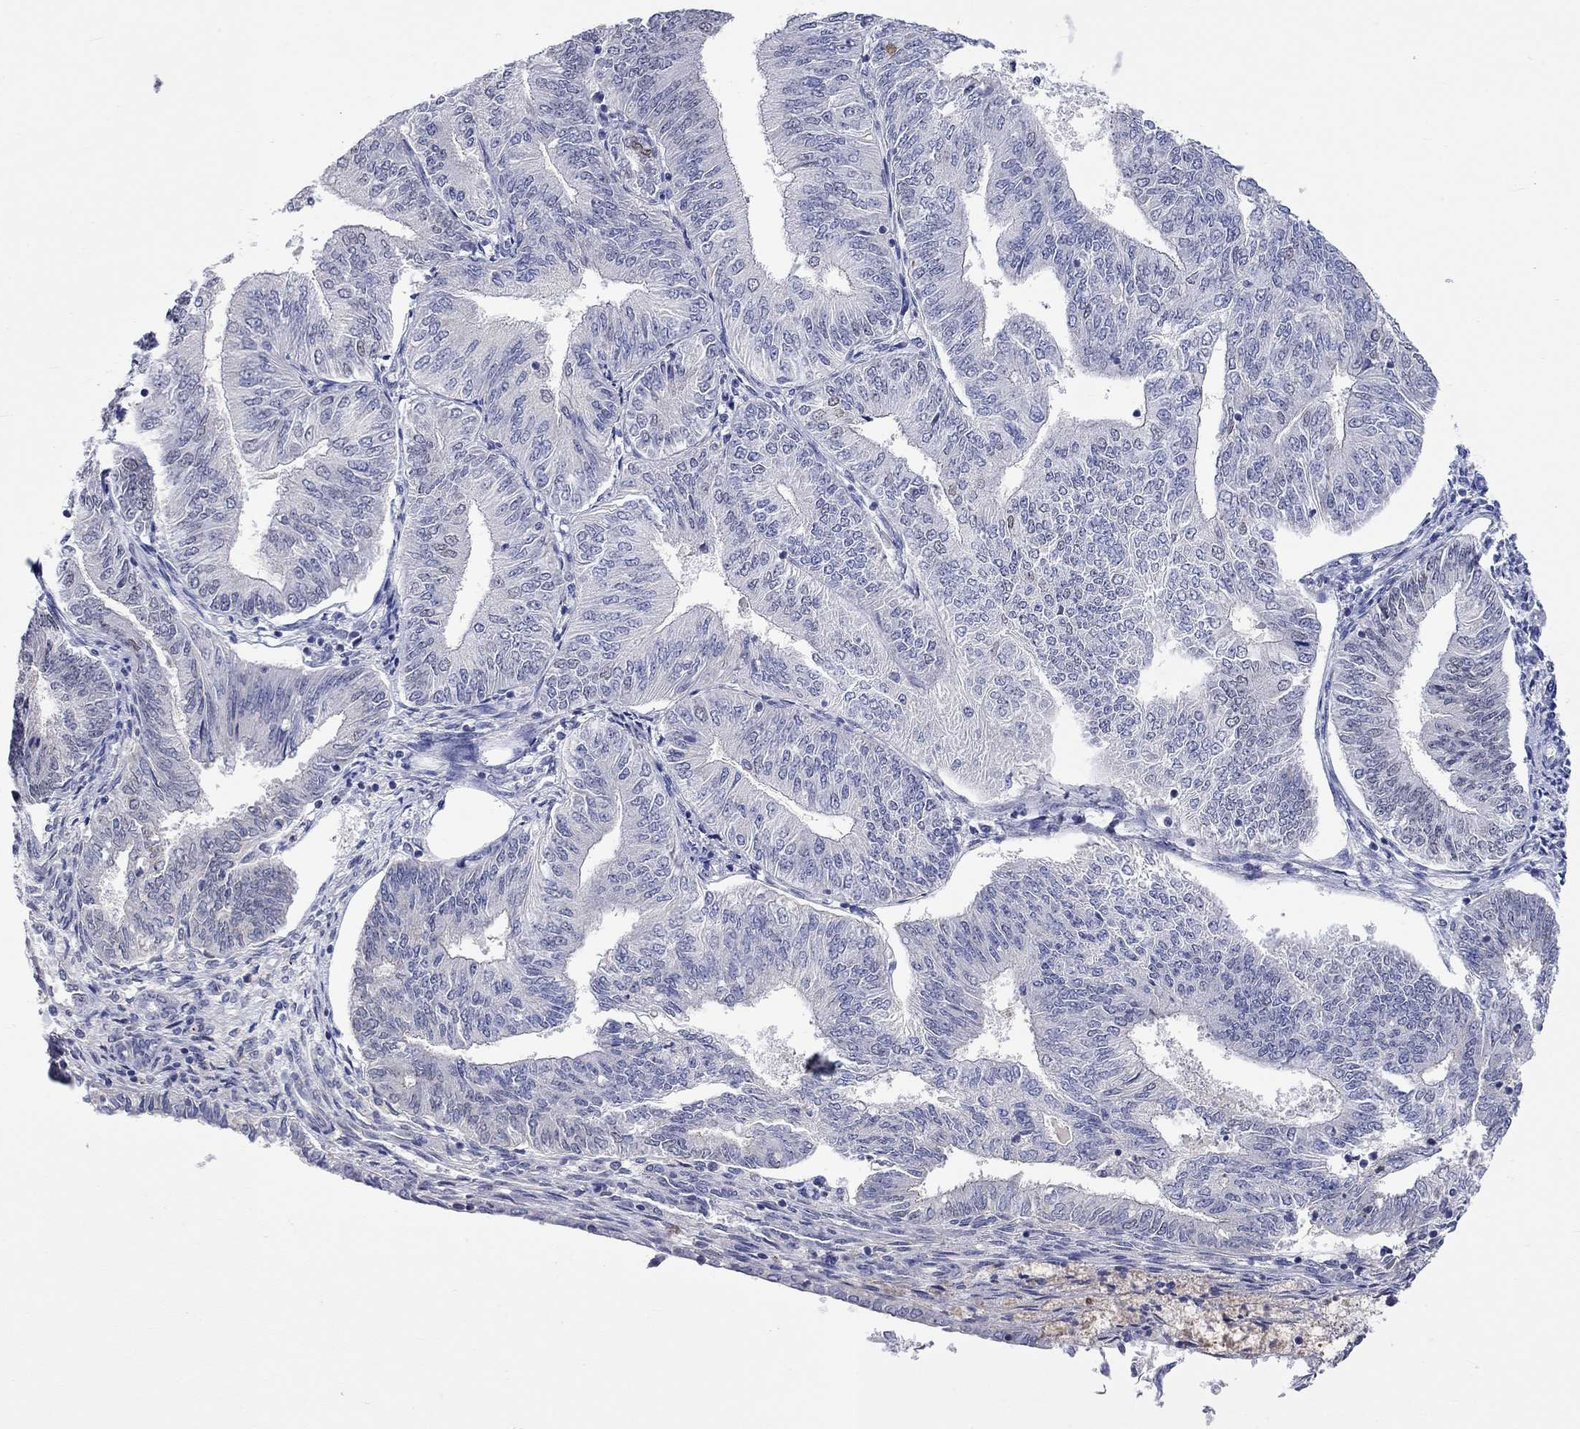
{"staining": {"intensity": "negative", "quantity": "none", "location": "none"}, "tissue": "endometrial cancer", "cell_type": "Tumor cells", "image_type": "cancer", "snomed": [{"axis": "morphology", "description": "Adenocarcinoma, NOS"}, {"axis": "topography", "description": "Endometrium"}], "caption": "Tumor cells are negative for brown protein staining in adenocarcinoma (endometrial).", "gene": "LRFN4", "patient": {"sex": "female", "age": 58}}